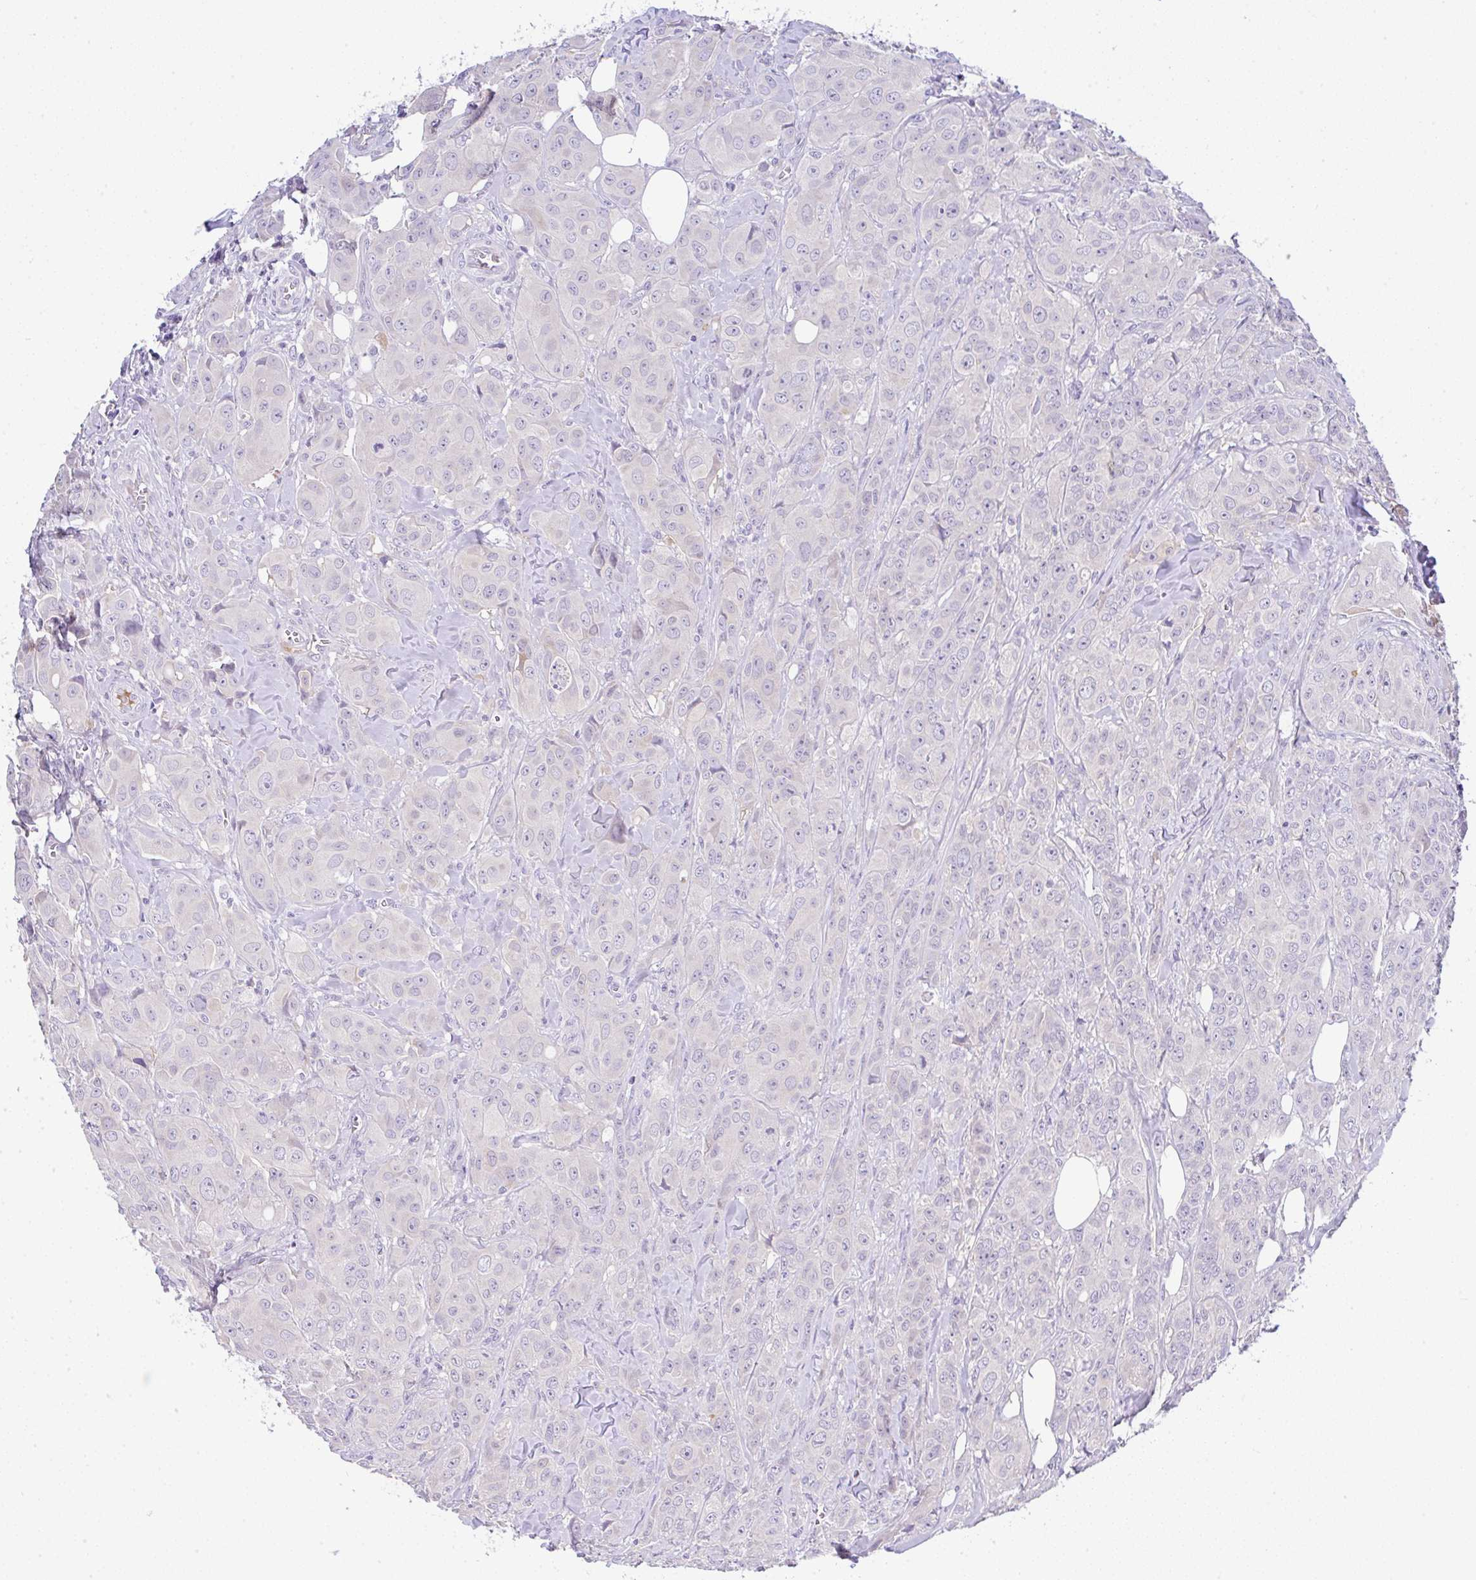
{"staining": {"intensity": "negative", "quantity": "none", "location": "none"}, "tissue": "breast cancer", "cell_type": "Tumor cells", "image_type": "cancer", "snomed": [{"axis": "morphology", "description": "Normal tissue, NOS"}, {"axis": "morphology", "description": "Duct carcinoma"}, {"axis": "topography", "description": "Breast"}], "caption": "Tumor cells show no significant expression in breast cancer. Nuclei are stained in blue.", "gene": "SERPINE3", "patient": {"sex": "female", "age": 43}}